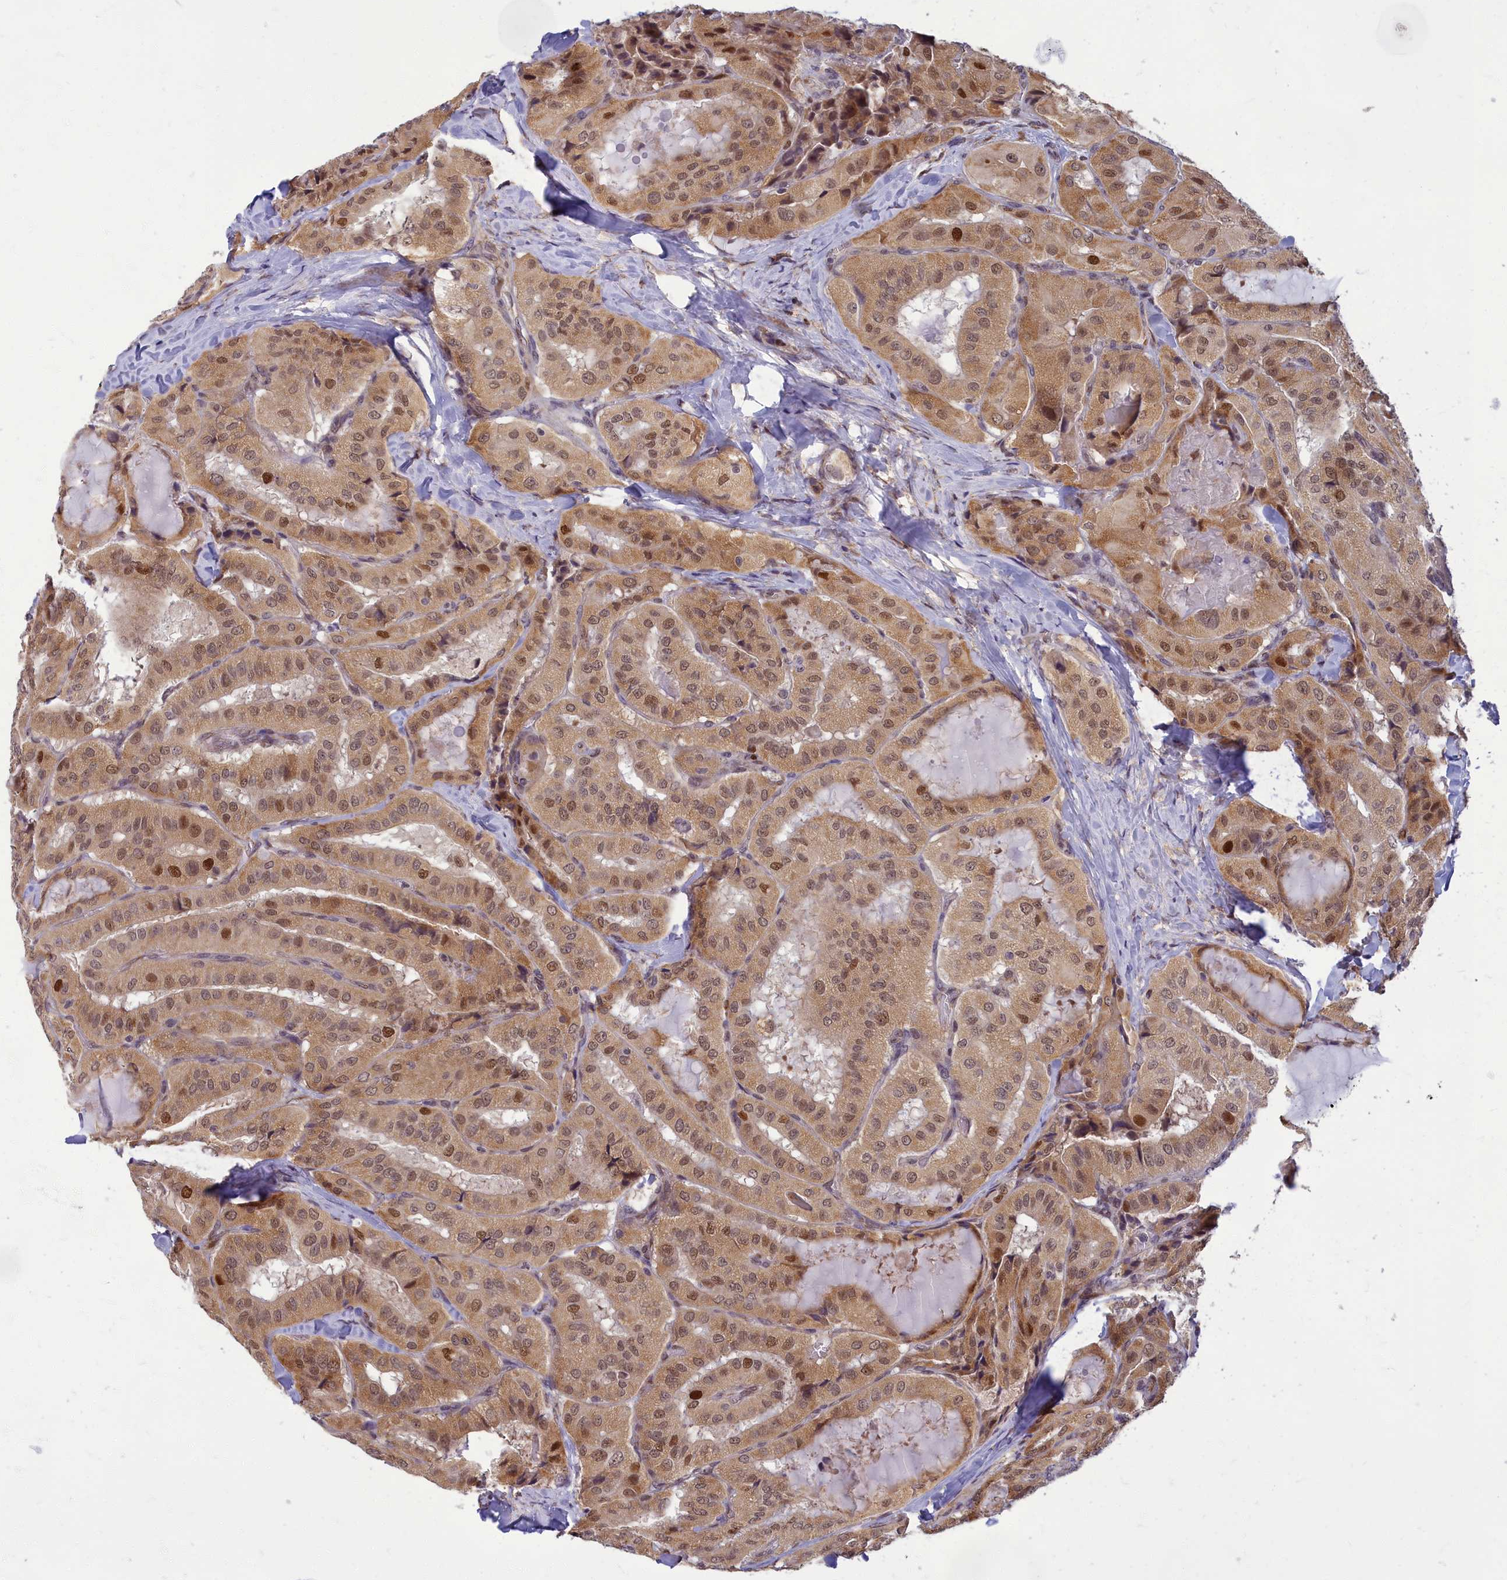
{"staining": {"intensity": "moderate", "quantity": ">75%", "location": "cytoplasmic/membranous,nuclear"}, "tissue": "thyroid cancer", "cell_type": "Tumor cells", "image_type": "cancer", "snomed": [{"axis": "morphology", "description": "Normal tissue, NOS"}, {"axis": "morphology", "description": "Papillary adenocarcinoma, NOS"}, {"axis": "topography", "description": "Thyroid gland"}], "caption": "About >75% of tumor cells in human thyroid cancer reveal moderate cytoplasmic/membranous and nuclear protein expression as visualized by brown immunohistochemical staining.", "gene": "EARS2", "patient": {"sex": "female", "age": 59}}